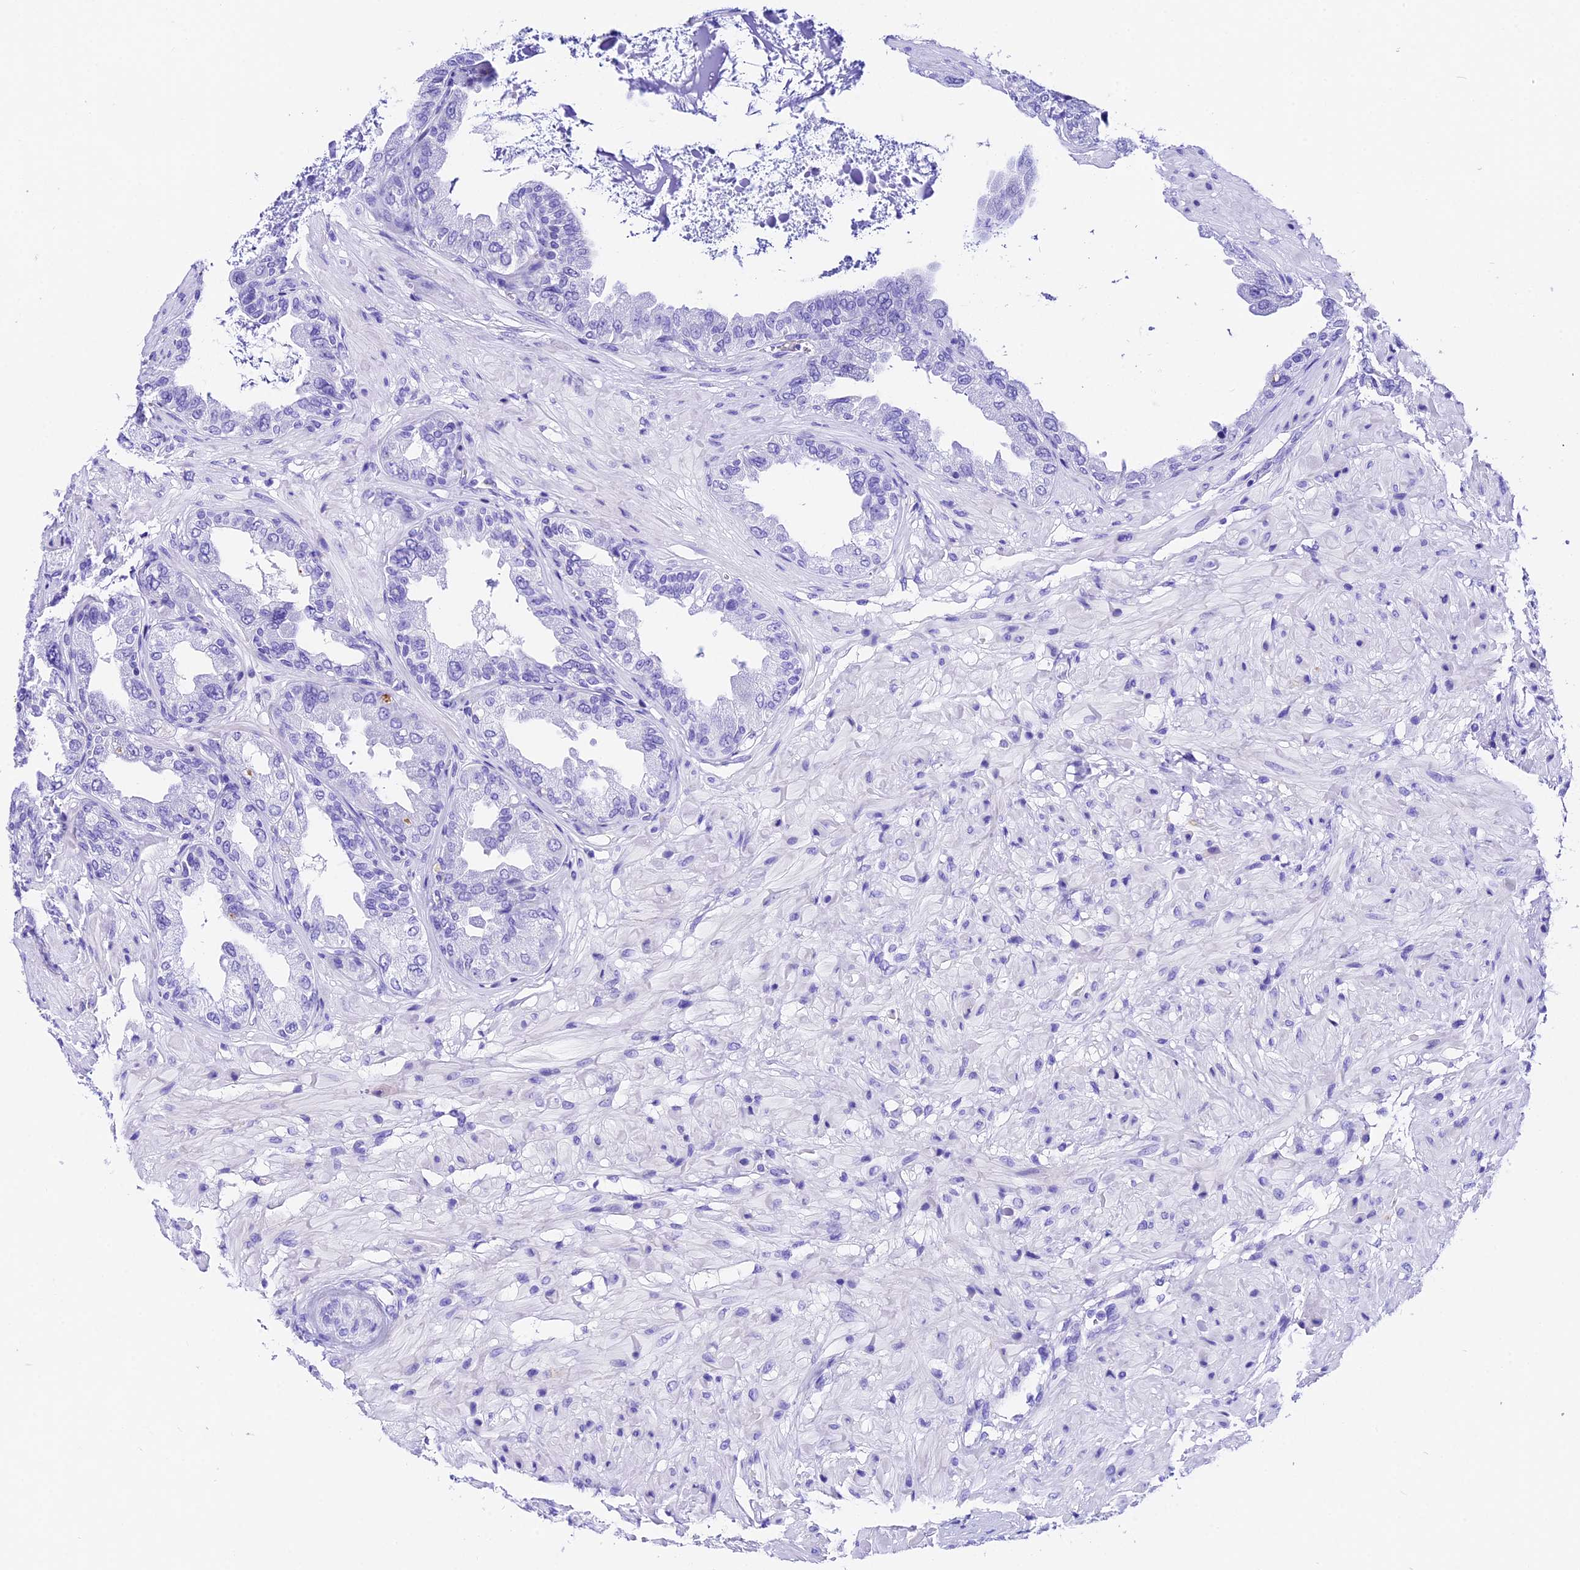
{"staining": {"intensity": "negative", "quantity": "none", "location": "none"}, "tissue": "seminal vesicle", "cell_type": "Glandular cells", "image_type": "normal", "snomed": [{"axis": "morphology", "description": "Normal tissue, NOS"}, {"axis": "topography", "description": "Seminal veicle"}], "caption": "Protein analysis of unremarkable seminal vesicle reveals no significant staining in glandular cells.", "gene": "PSG11", "patient": {"sex": "male", "age": 63}}